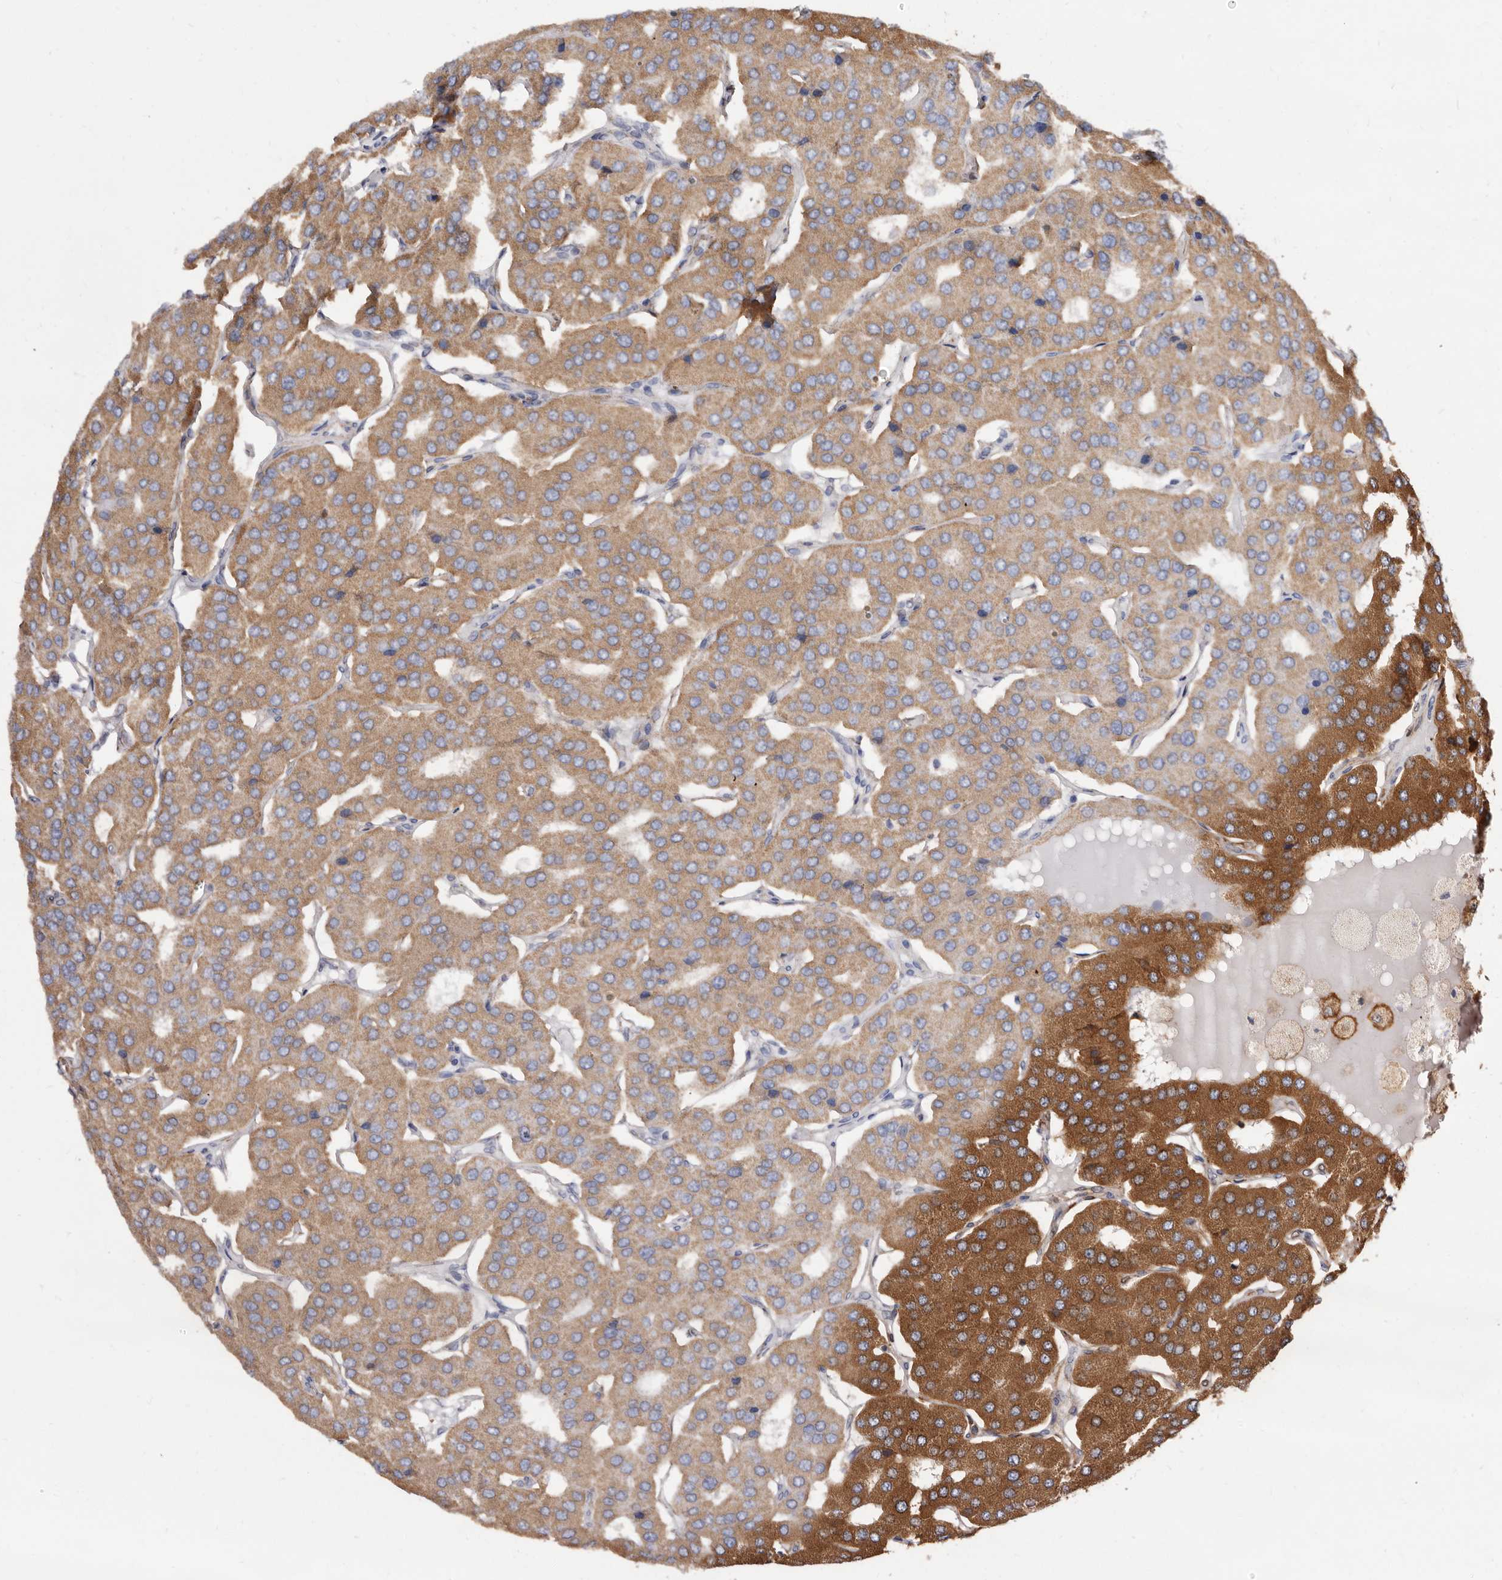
{"staining": {"intensity": "moderate", "quantity": ">75%", "location": "cytoplasmic/membranous"}, "tissue": "parathyroid gland", "cell_type": "Glandular cells", "image_type": "normal", "snomed": [{"axis": "morphology", "description": "Normal tissue, NOS"}, {"axis": "morphology", "description": "Adenoma, NOS"}, {"axis": "topography", "description": "Parathyroid gland"}], "caption": "Glandular cells reveal medium levels of moderate cytoplasmic/membranous expression in approximately >75% of cells in unremarkable parathyroid gland. (IHC, brightfield microscopy, high magnification).", "gene": "COQ8B", "patient": {"sex": "female", "age": 86}}